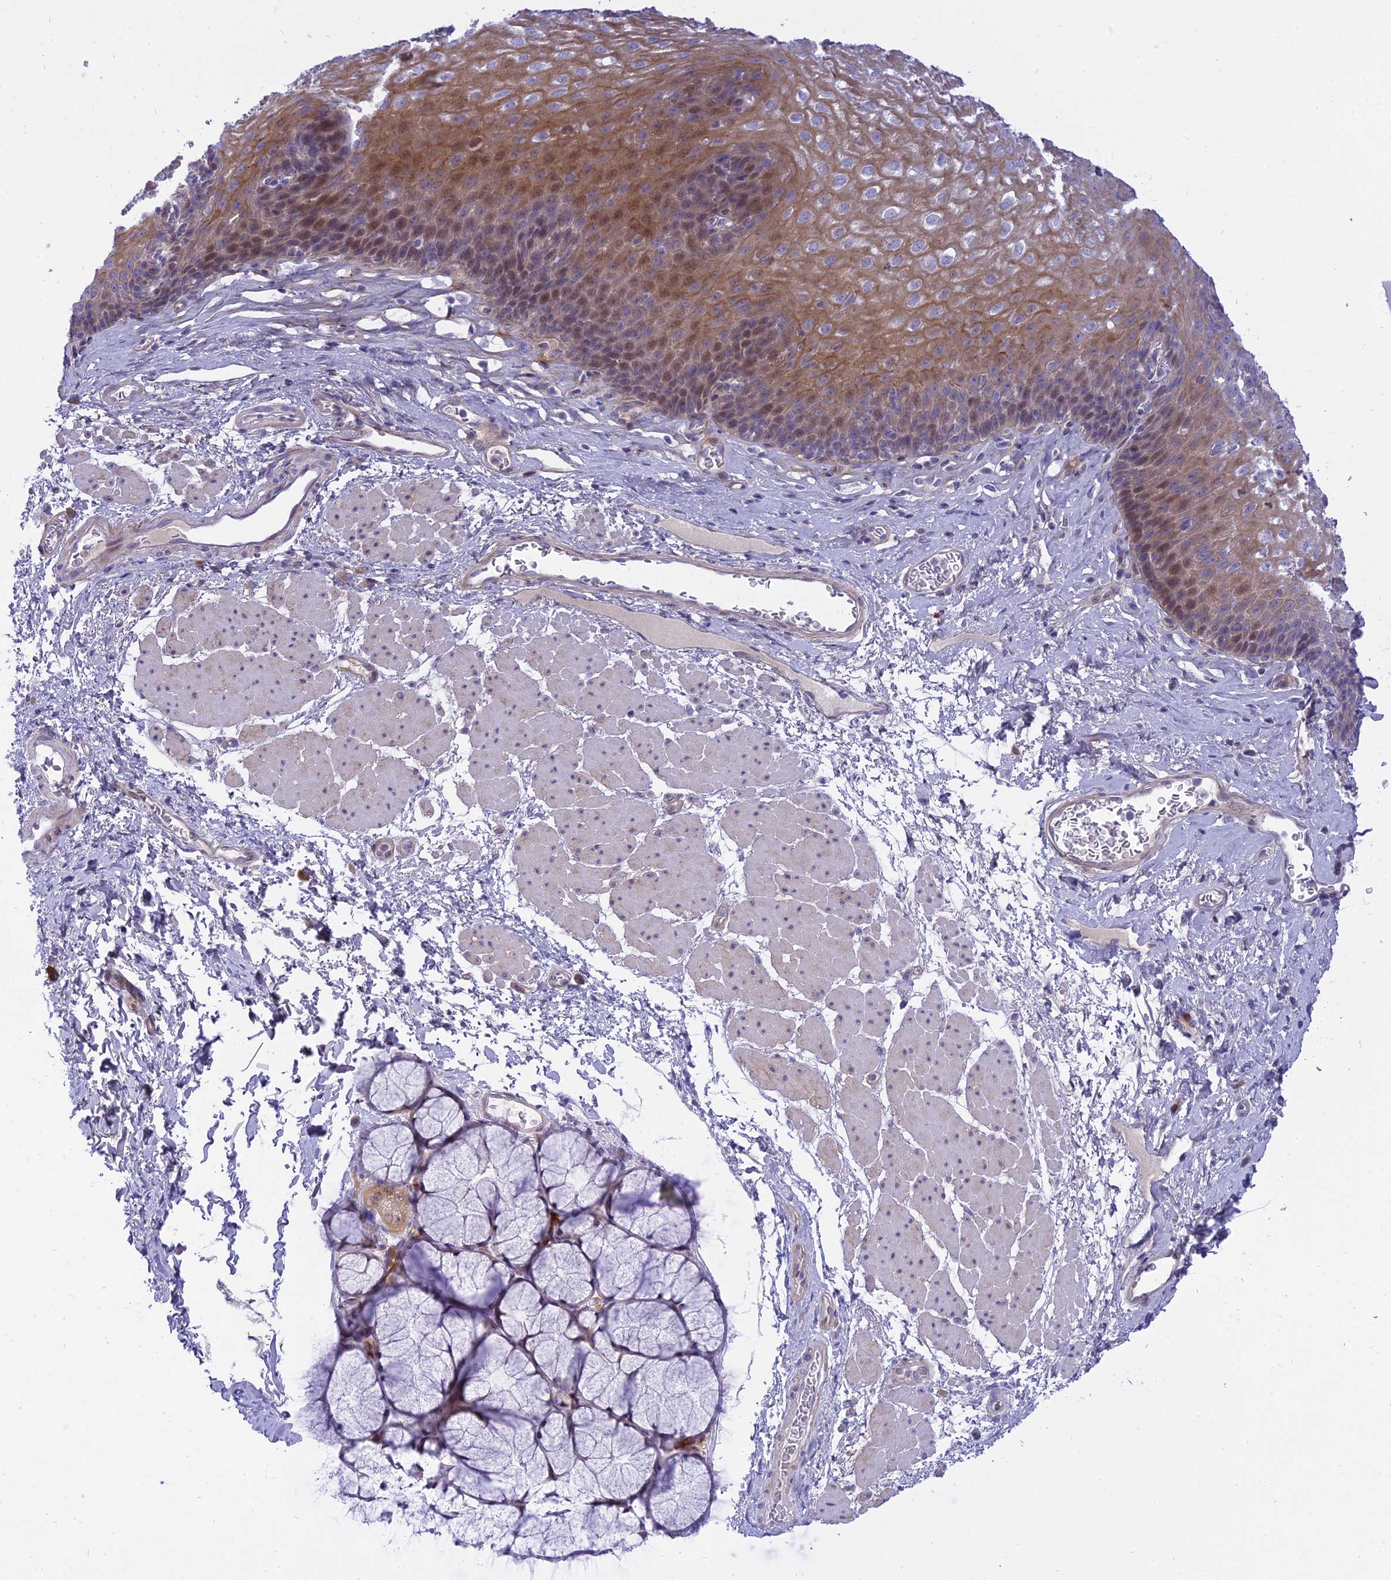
{"staining": {"intensity": "moderate", "quantity": "25%-75%", "location": "cytoplasmic/membranous,nuclear"}, "tissue": "esophagus", "cell_type": "Squamous epithelial cells", "image_type": "normal", "snomed": [{"axis": "morphology", "description": "Normal tissue, NOS"}, {"axis": "topography", "description": "Esophagus"}], "caption": "A brown stain labels moderate cytoplasmic/membranous,nuclear expression of a protein in squamous epithelial cells of benign human esophagus. Nuclei are stained in blue.", "gene": "MBD3L1", "patient": {"sex": "female", "age": 66}}